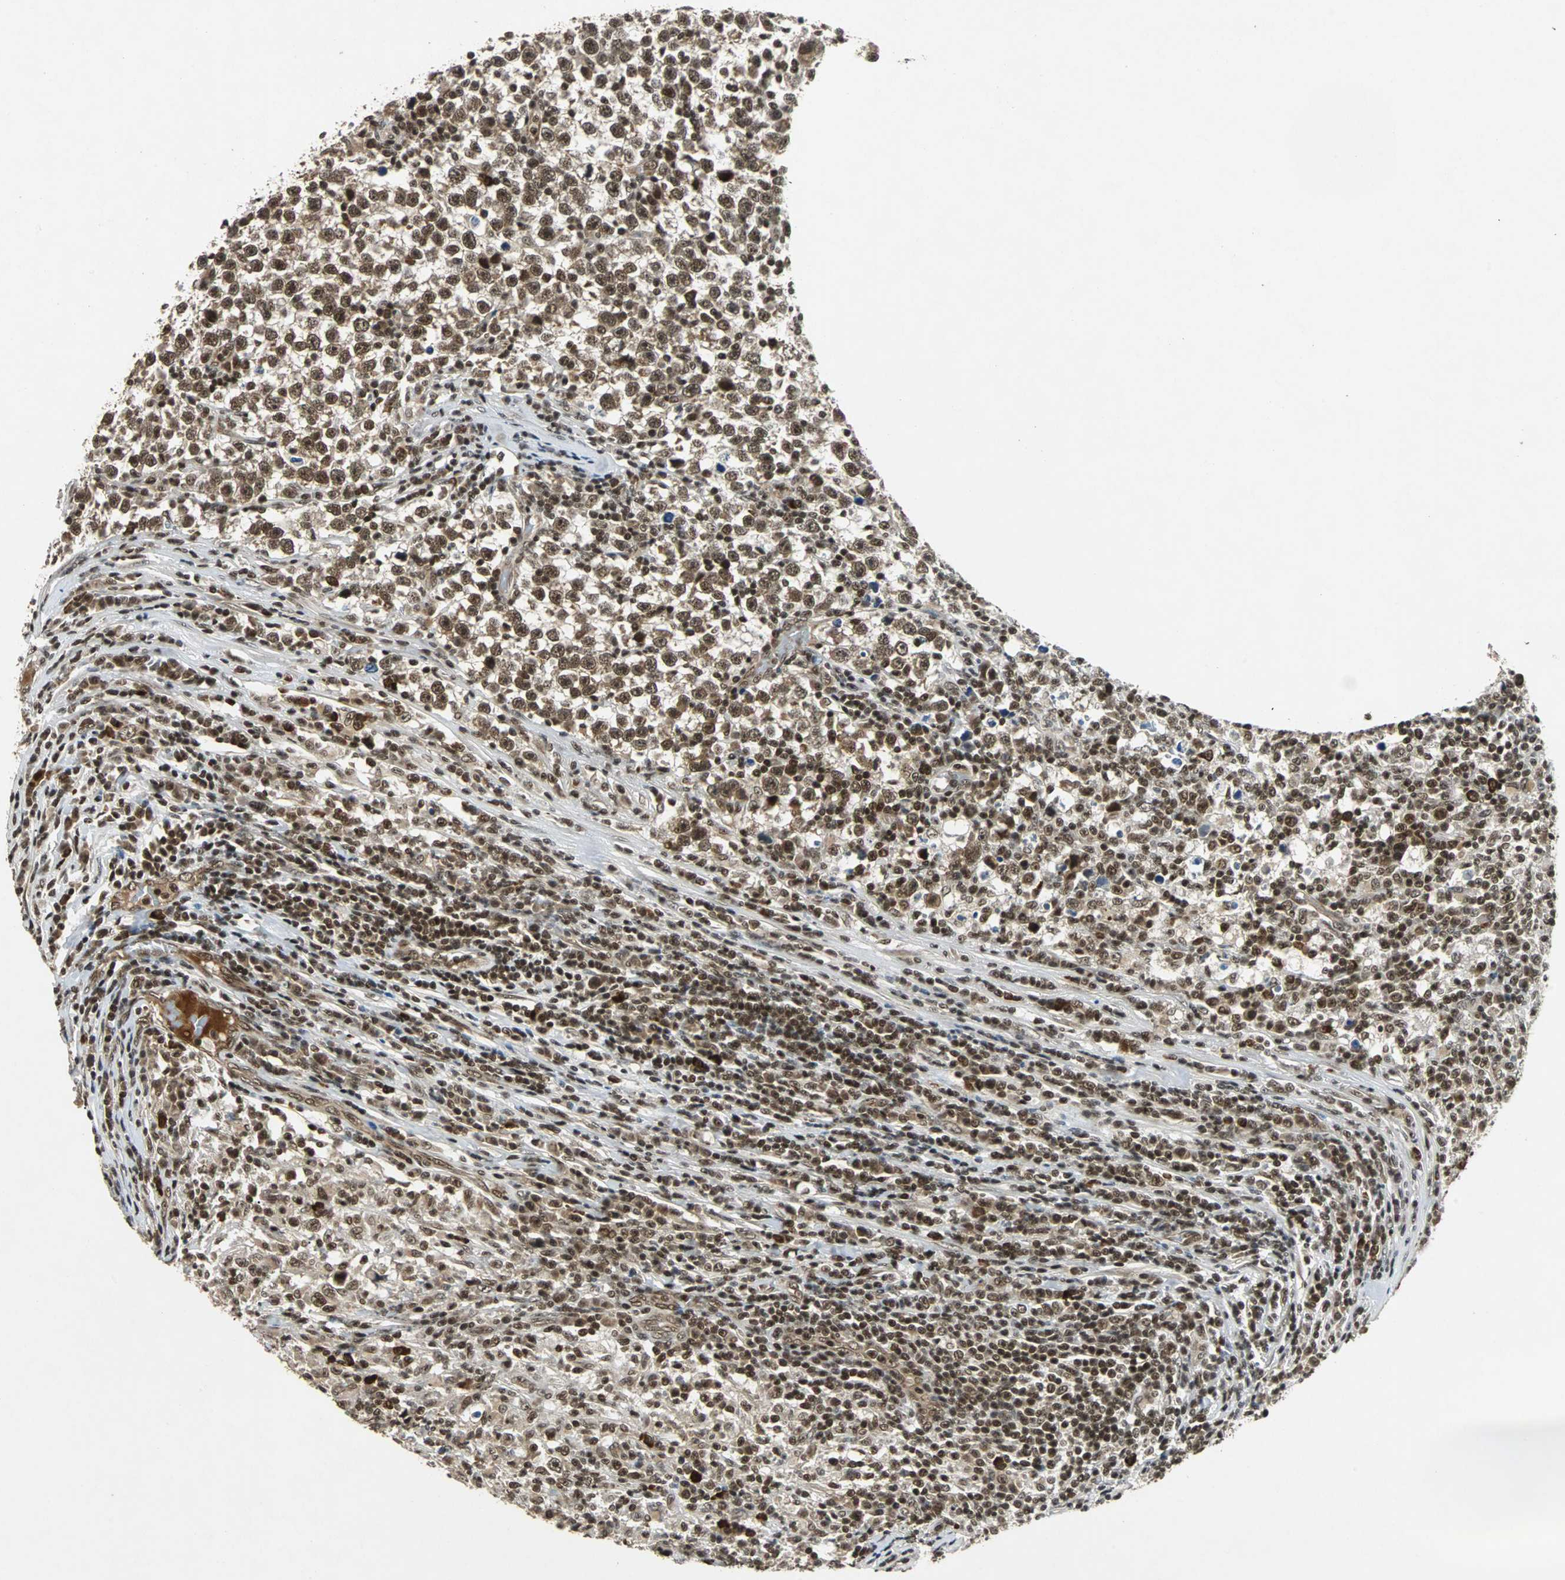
{"staining": {"intensity": "strong", "quantity": ">75%", "location": "nuclear"}, "tissue": "testis cancer", "cell_type": "Tumor cells", "image_type": "cancer", "snomed": [{"axis": "morphology", "description": "Seminoma, NOS"}, {"axis": "topography", "description": "Testis"}], "caption": "IHC photomicrograph of human testis cancer (seminoma) stained for a protein (brown), which shows high levels of strong nuclear expression in about >75% of tumor cells.", "gene": "TAF5", "patient": {"sex": "male", "age": 43}}